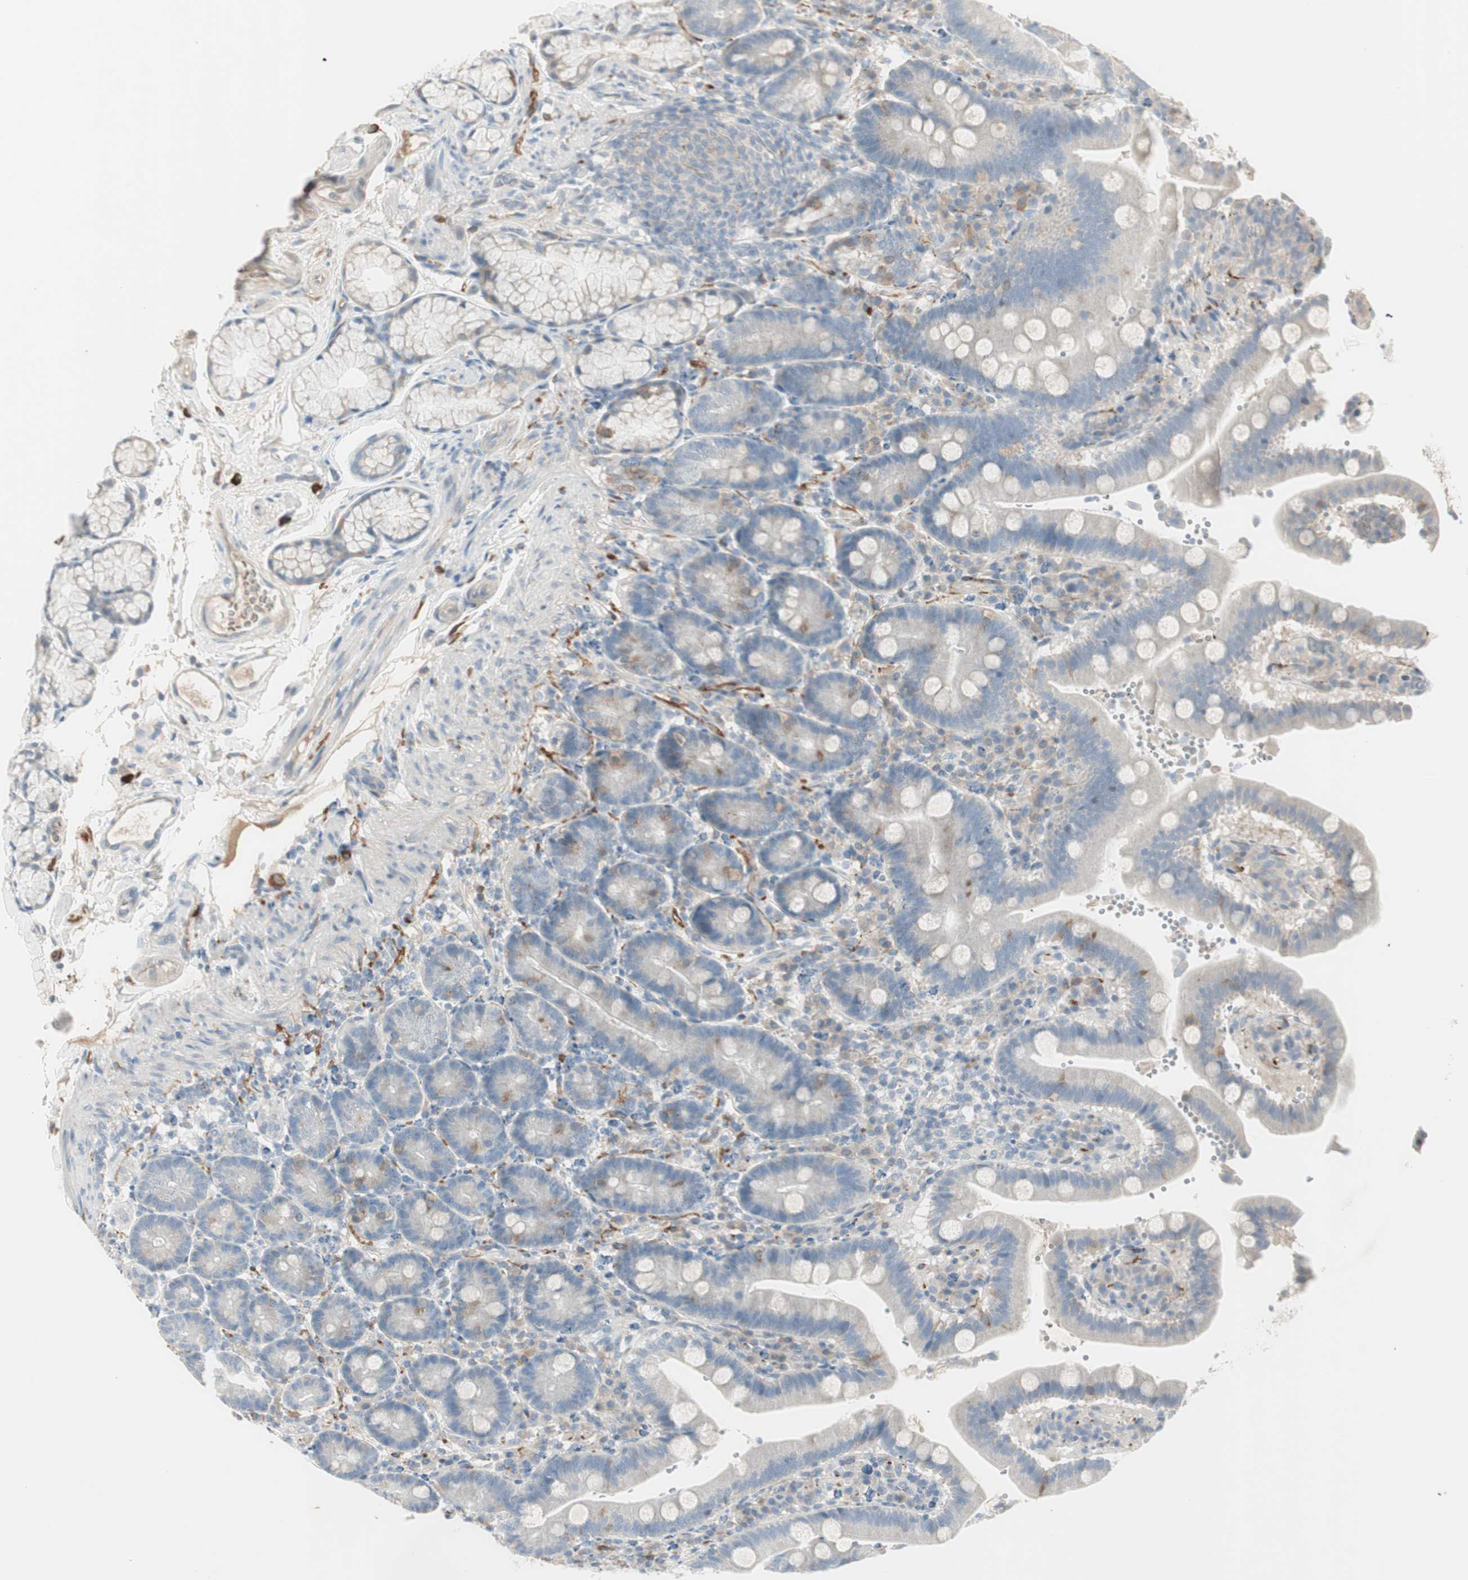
{"staining": {"intensity": "weak", "quantity": "<25%", "location": "cytoplasmic/membranous"}, "tissue": "duodenum", "cell_type": "Glandular cells", "image_type": "normal", "snomed": [{"axis": "morphology", "description": "Normal tissue, NOS"}, {"axis": "topography", "description": "Small intestine, NOS"}], "caption": "Immunohistochemistry micrograph of normal duodenum stained for a protein (brown), which exhibits no staining in glandular cells. Nuclei are stained in blue.", "gene": "MAPRE3", "patient": {"sex": "female", "age": 71}}